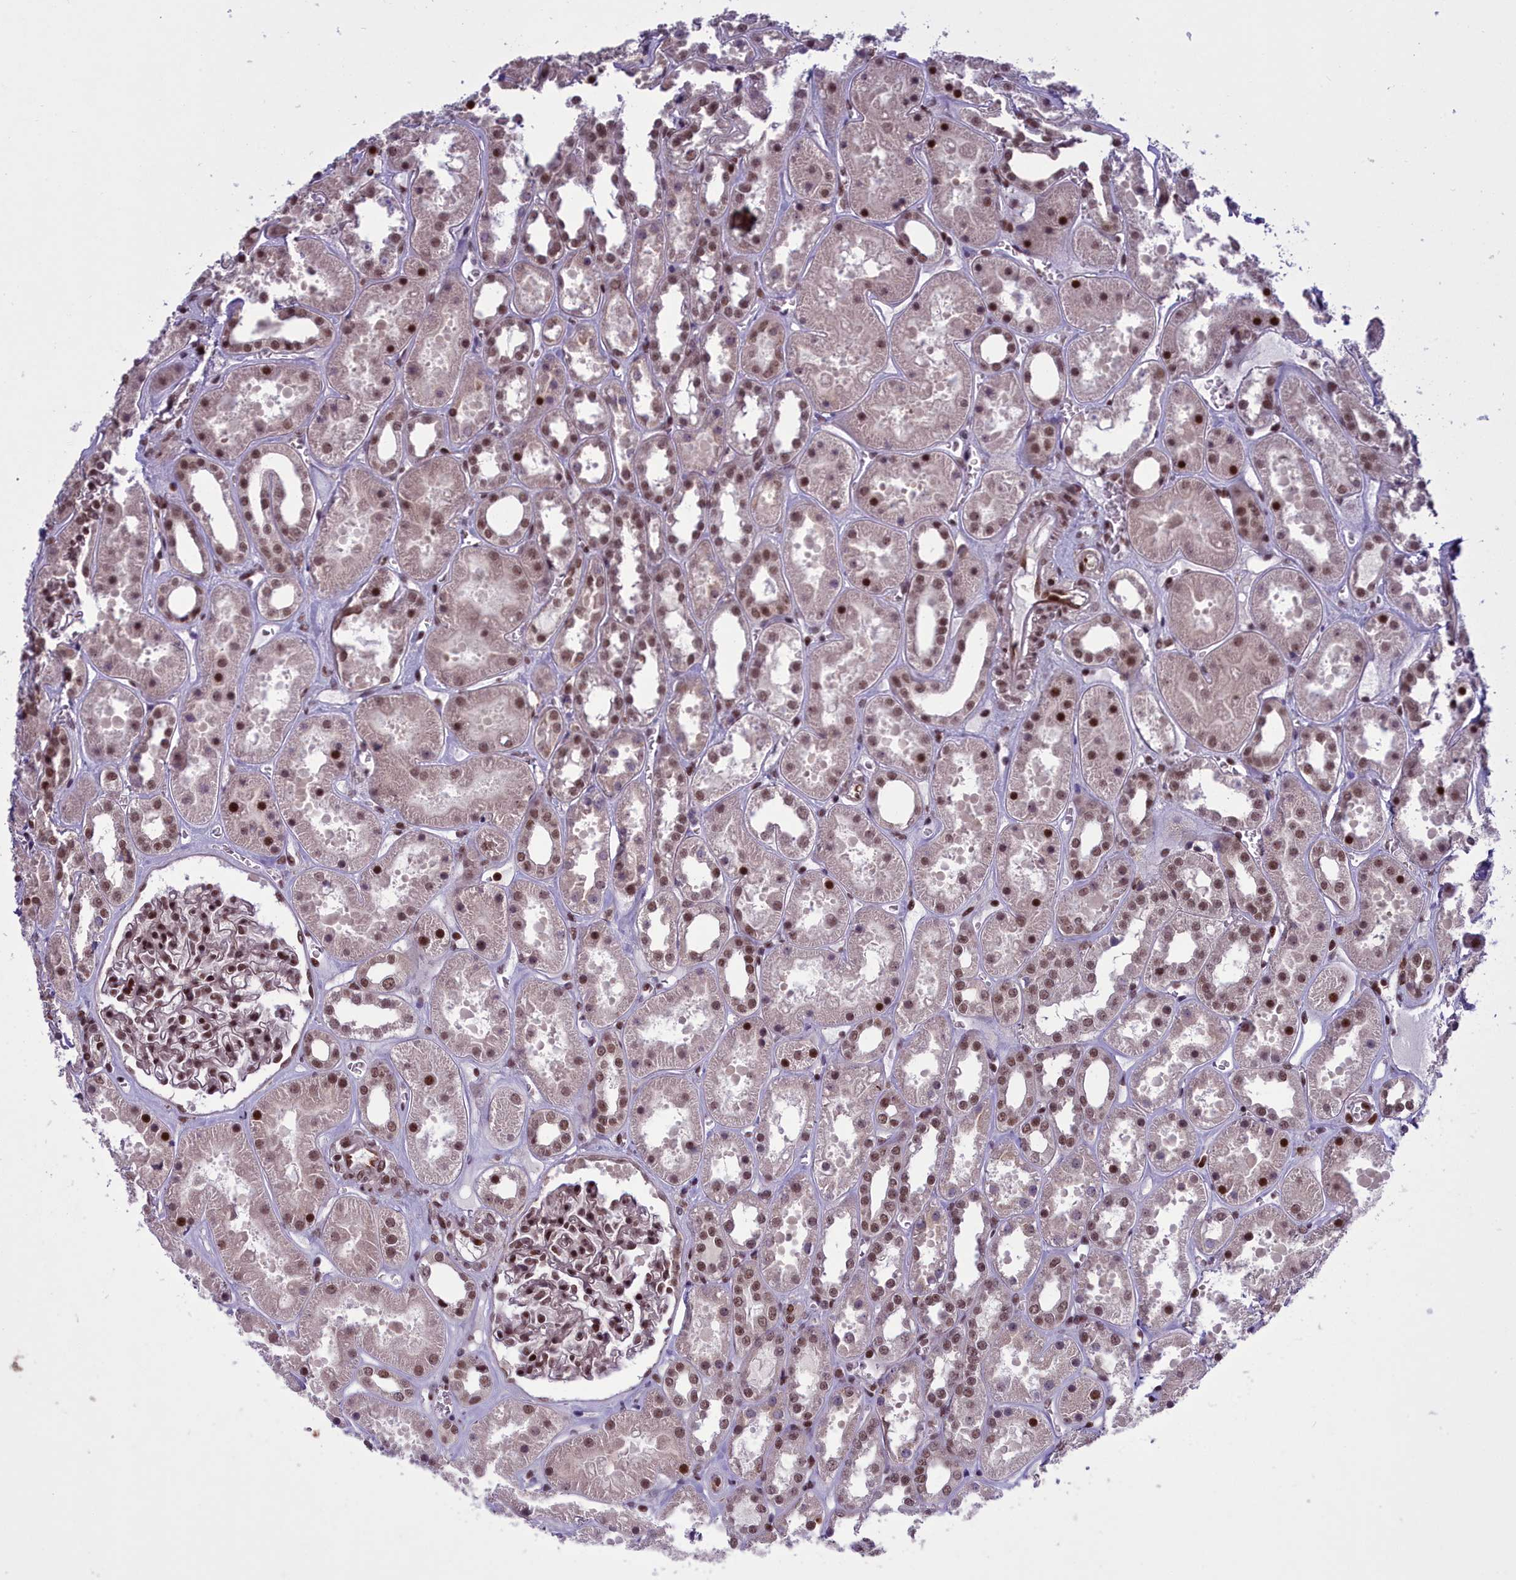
{"staining": {"intensity": "strong", "quantity": ">75%", "location": "nuclear"}, "tissue": "kidney", "cell_type": "Cells in glomeruli", "image_type": "normal", "snomed": [{"axis": "morphology", "description": "Normal tissue, NOS"}, {"axis": "topography", "description": "Kidney"}], "caption": "Immunohistochemical staining of normal human kidney exhibits high levels of strong nuclear expression in approximately >75% of cells in glomeruli.", "gene": "GMEB1", "patient": {"sex": "female", "age": 41}}